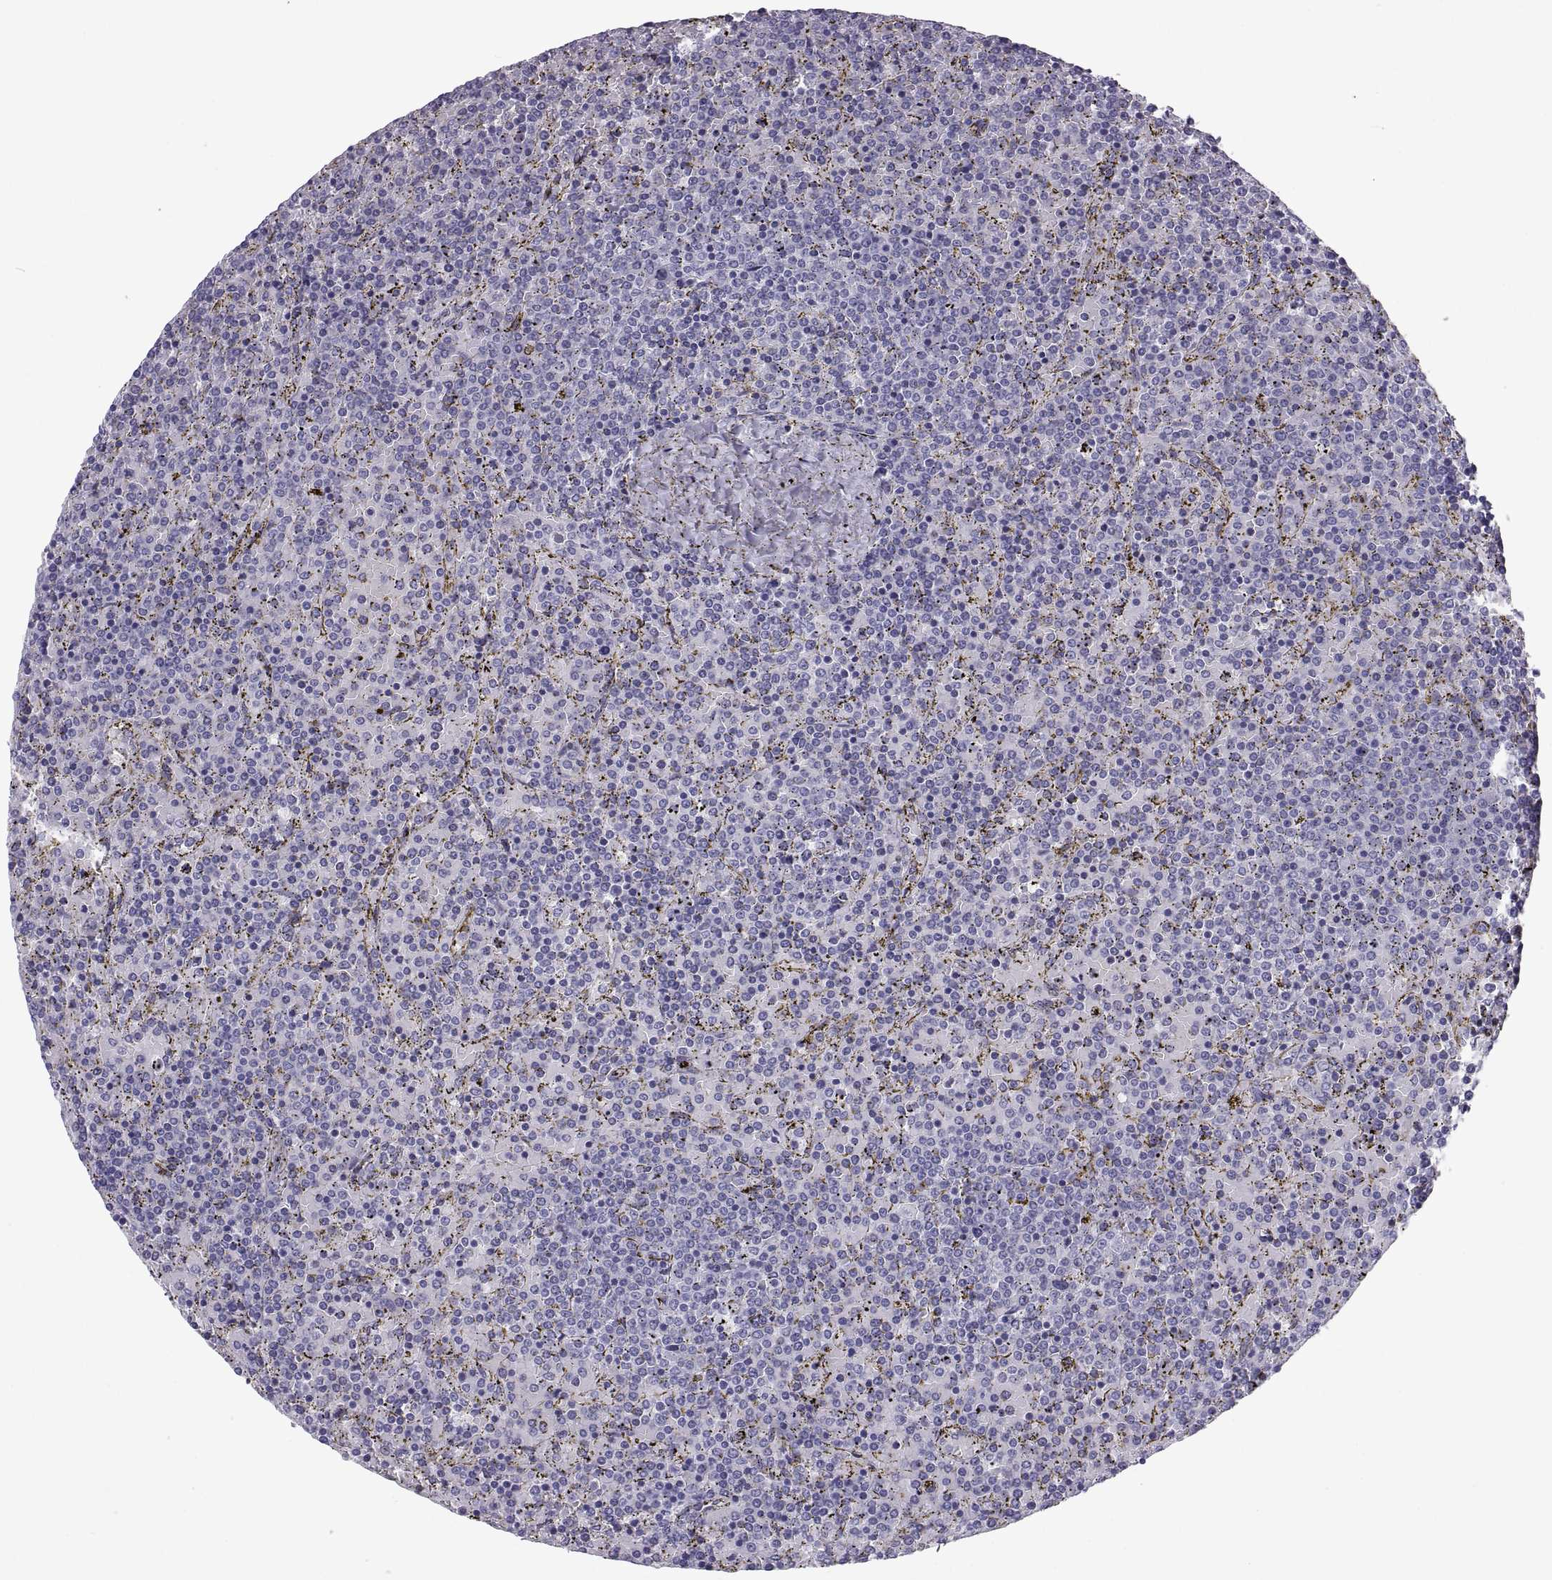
{"staining": {"intensity": "negative", "quantity": "none", "location": "none"}, "tissue": "lymphoma", "cell_type": "Tumor cells", "image_type": "cancer", "snomed": [{"axis": "morphology", "description": "Malignant lymphoma, non-Hodgkin's type, Low grade"}, {"axis": "topography", "description": "Spleen"}], "caption": "A high-resolution image shows IHC staining of lymphoma, which exhibits no significant staining in tumor cells.", "gene": "PCSK1N", "patient": {"sex": "female", "age": 77}}